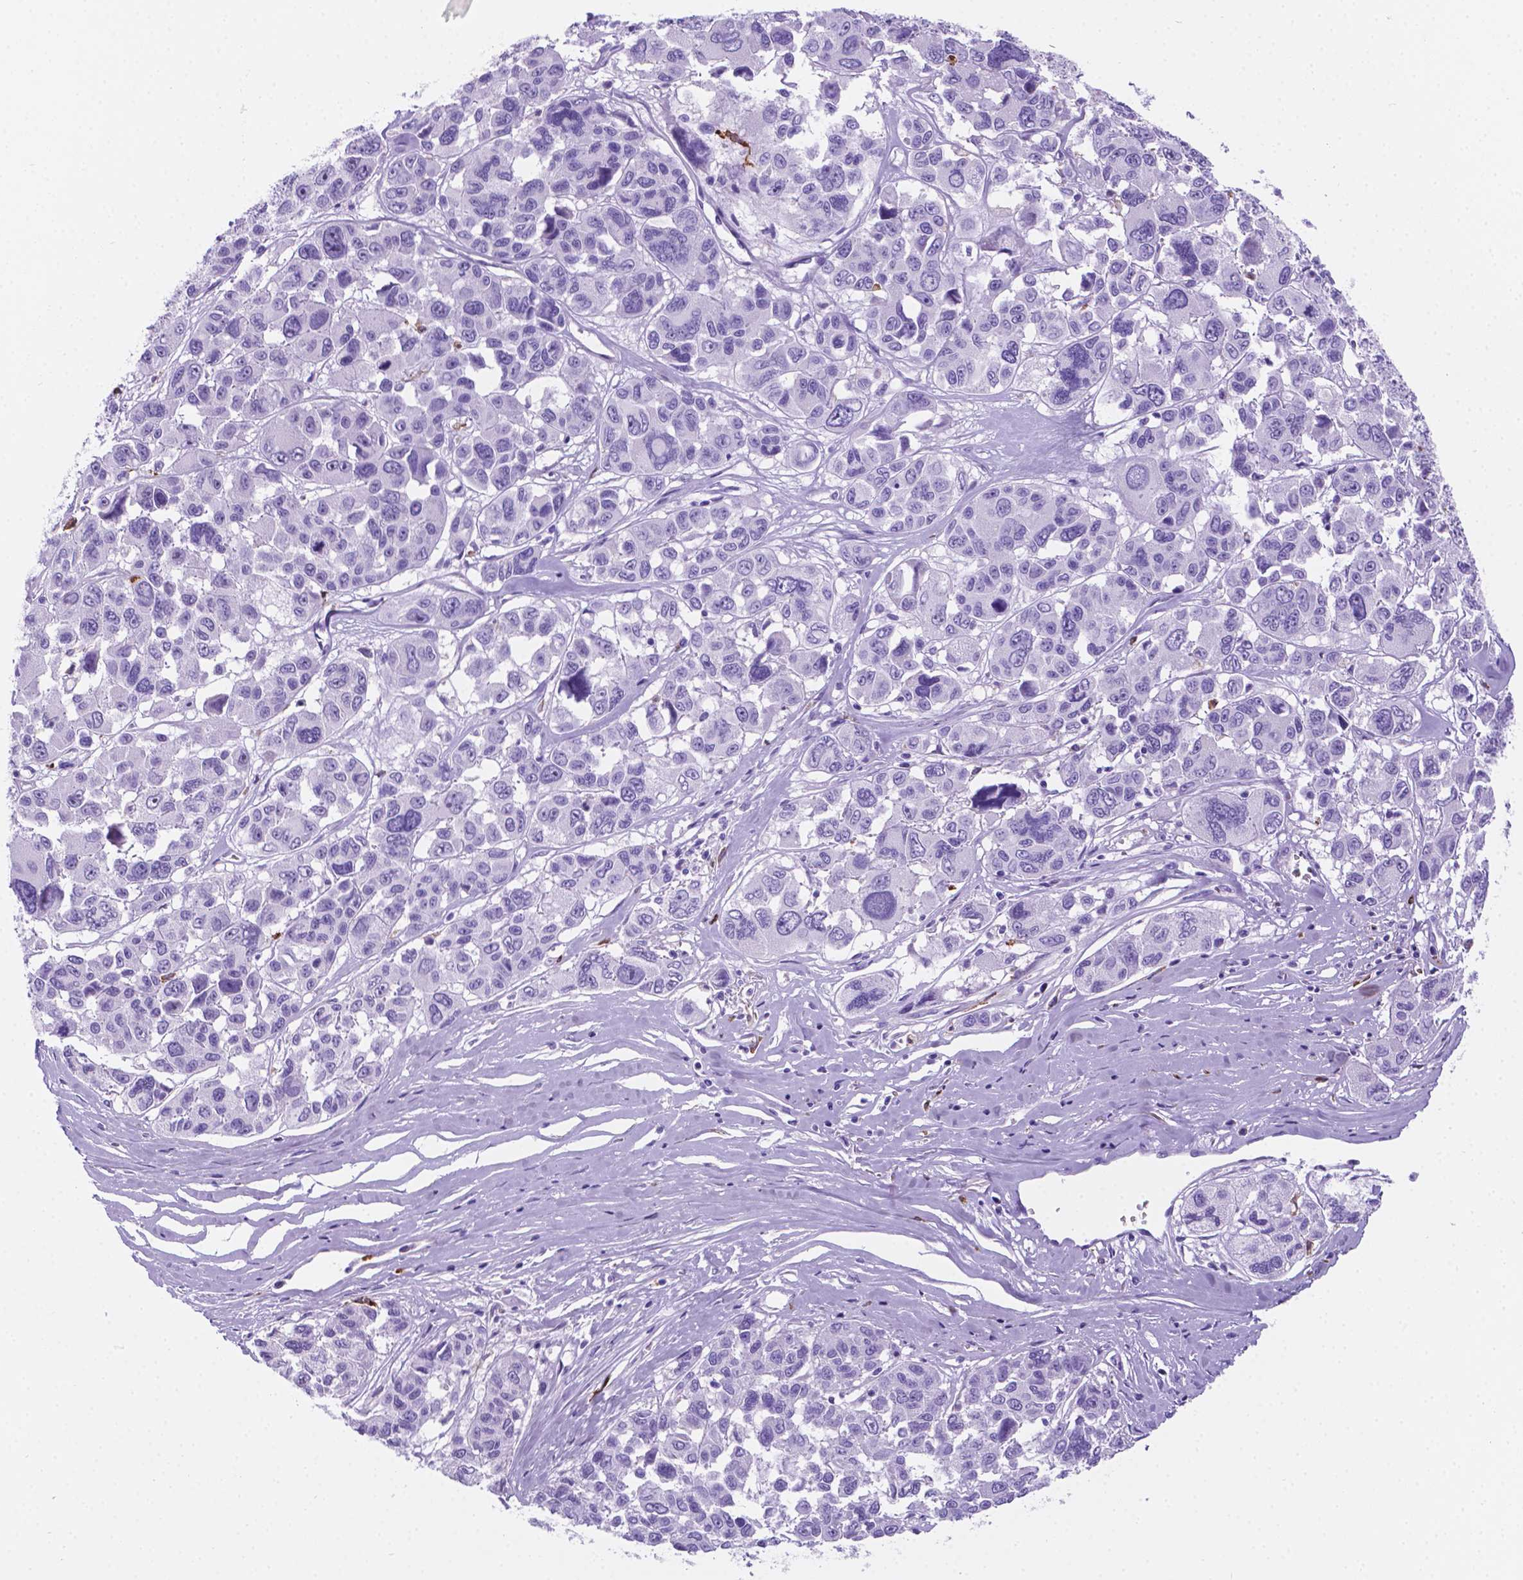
{"staining": {"intensity": "negative", "quantity": "none", "location": "none"}, "tissue": "melanoma", "cell_type": "Tumor cells", "image_type": "cancer", "snomed": [{"axis": "morphology", "description": "Malignant melanoma, NOS"}, {"axis": "topography", "description": "Skin"}], "caption": "Tumor cells are negative for protein expression in human melanoma.", "gene": "MACF1", "patient": {"sex": "female", "age": 66}}